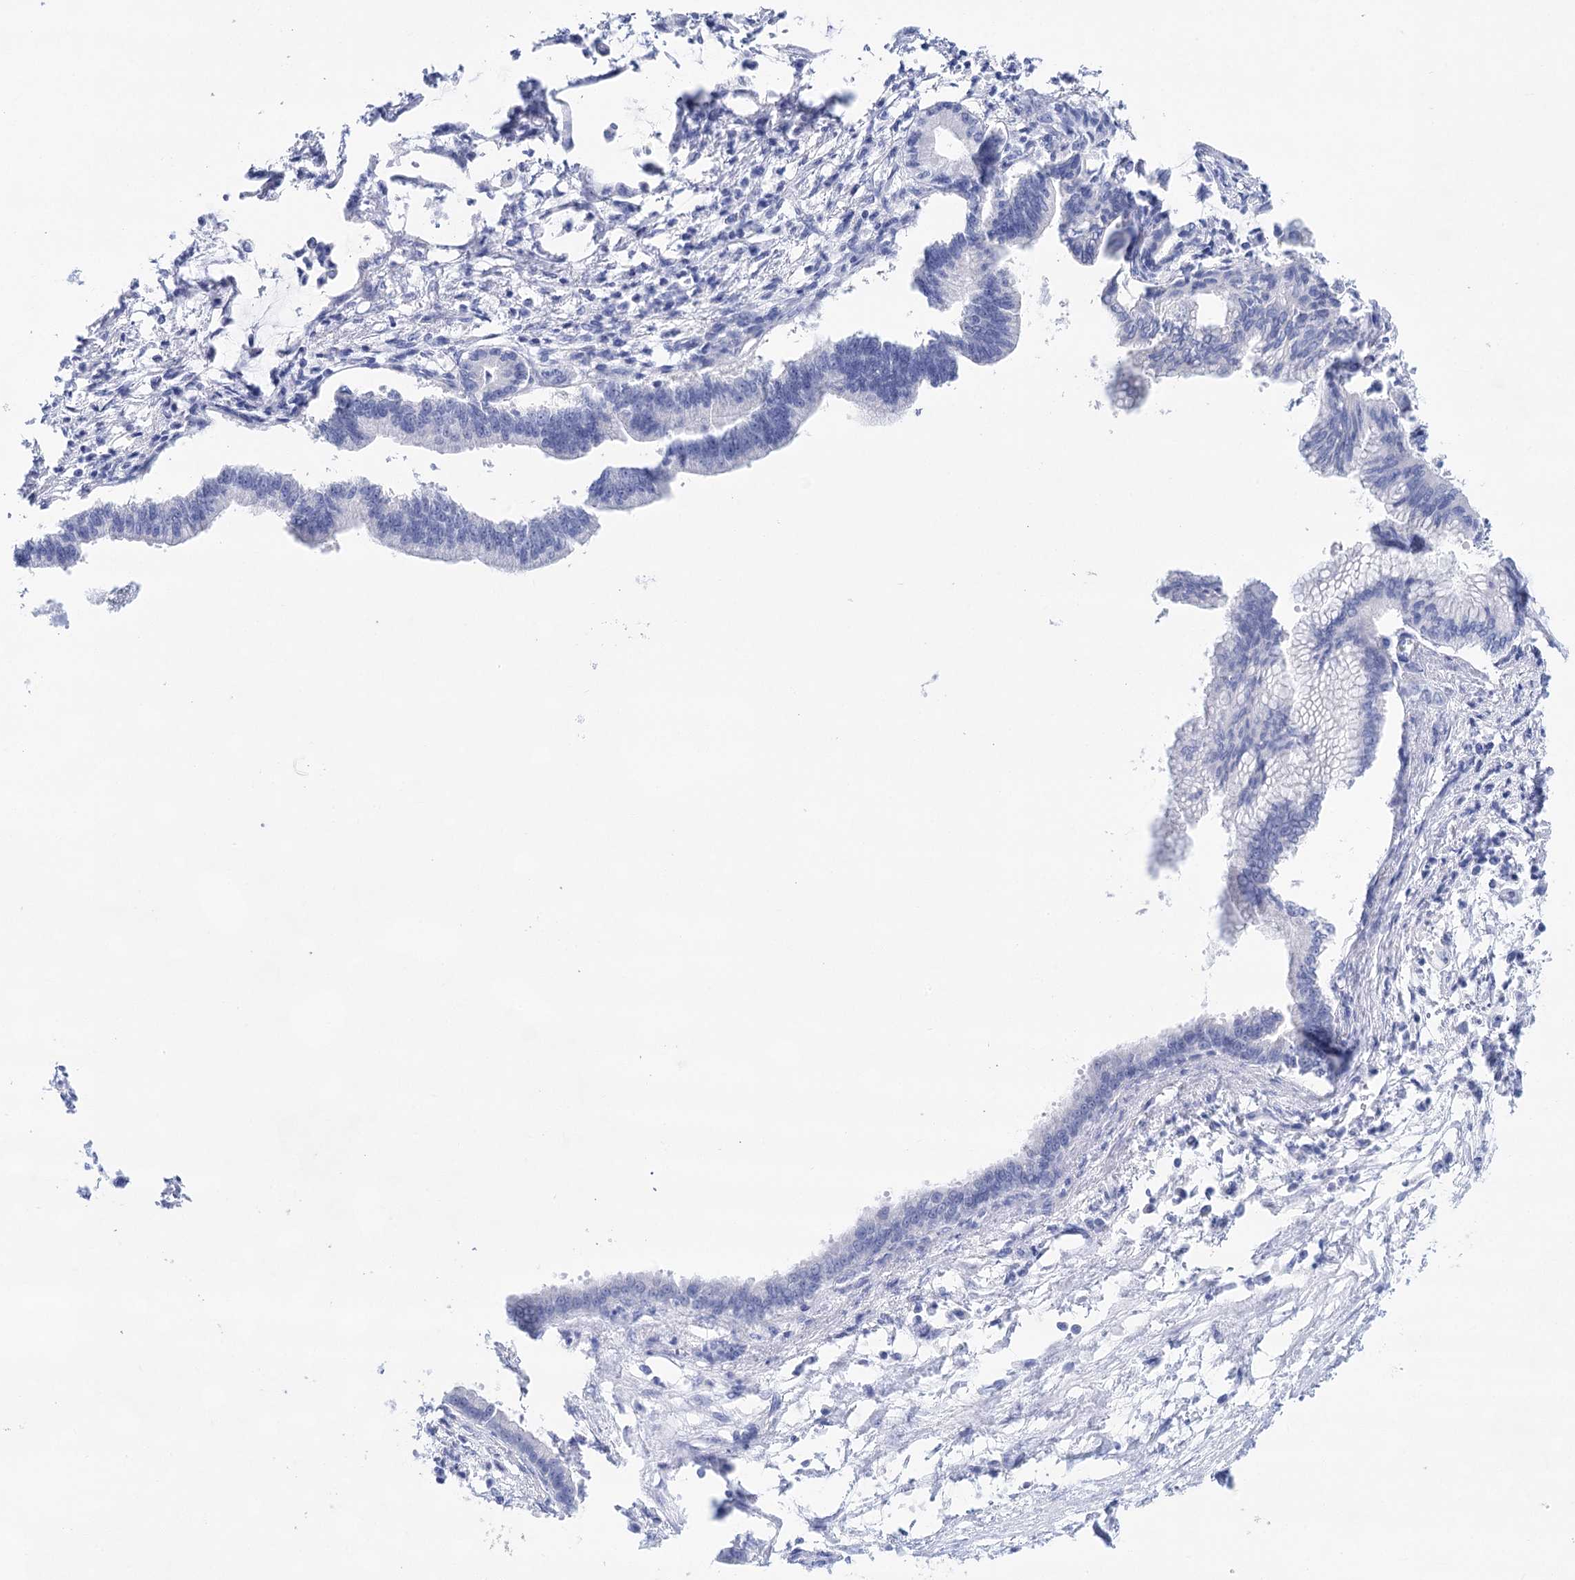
{"staining": {"intensity": "negative", "quantity": "none", "location": "none"}, "tissue": "pancreatic cancer", "cell_type": "Tumor cells", "image_type": "cancer", "snomed": [{"axis": "morphology", "description": "Adenocarcinoma, NOS"}, {"axis": "topography", "description": "Pancreas"}], "caption": "The histopathology image demonstrates no significant positivity in tumor cells of pancreatic adenocarcinoma. The staining is performed using DAB brown chromogen with nuclei counter-stained in using hematoxylin.", "gene": "LALBA", "patient": {"sex": "female", "age": 55}}